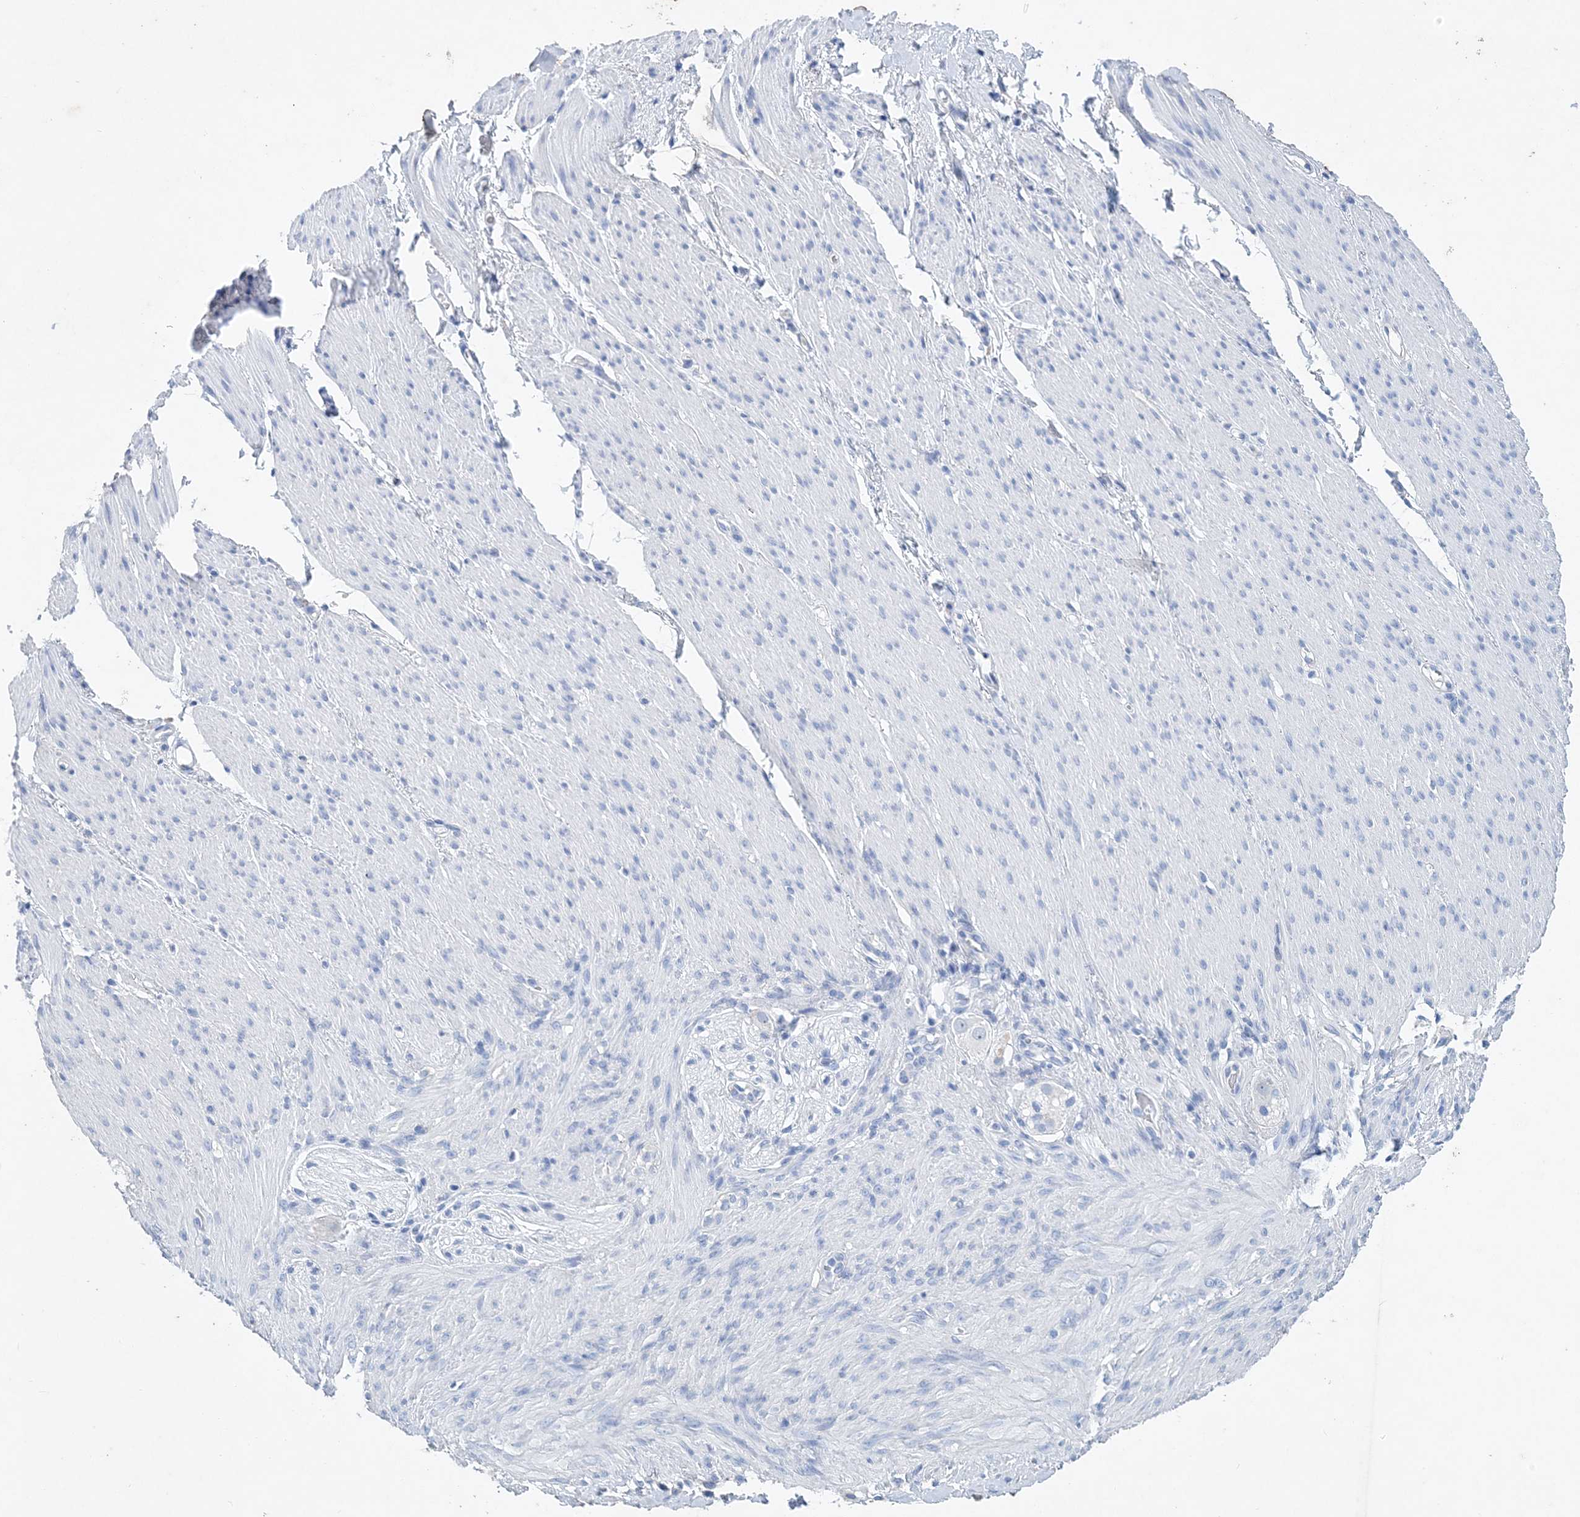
{"staining": {"intensity": "negative", "quantity": "none", "location": "none"}, "tissue": "adipose tissue", "cell_type": "Adipocytes", "image_type": "normal", "snomed": [{"axis": "morphology", "description": "Normal tissue, NOS"}, {"axis": "topography", "description": "Colon"}, {"axis": "topography", "description": "Peripheral nerve tissue"}], "caption": "An IHC micrograph of benign adipose tissue is shown. There is no staining in adipocytes of adipose tissue. (Stains: DAB (3,3'-diaminobenzidine) immunohistochemistry (IHC) with hematoxylin counter stain, Microscopy: brightfield microscopy at high magnification).", "gene": "COPS8", "patient": {"sex": "female", "age": 61}}